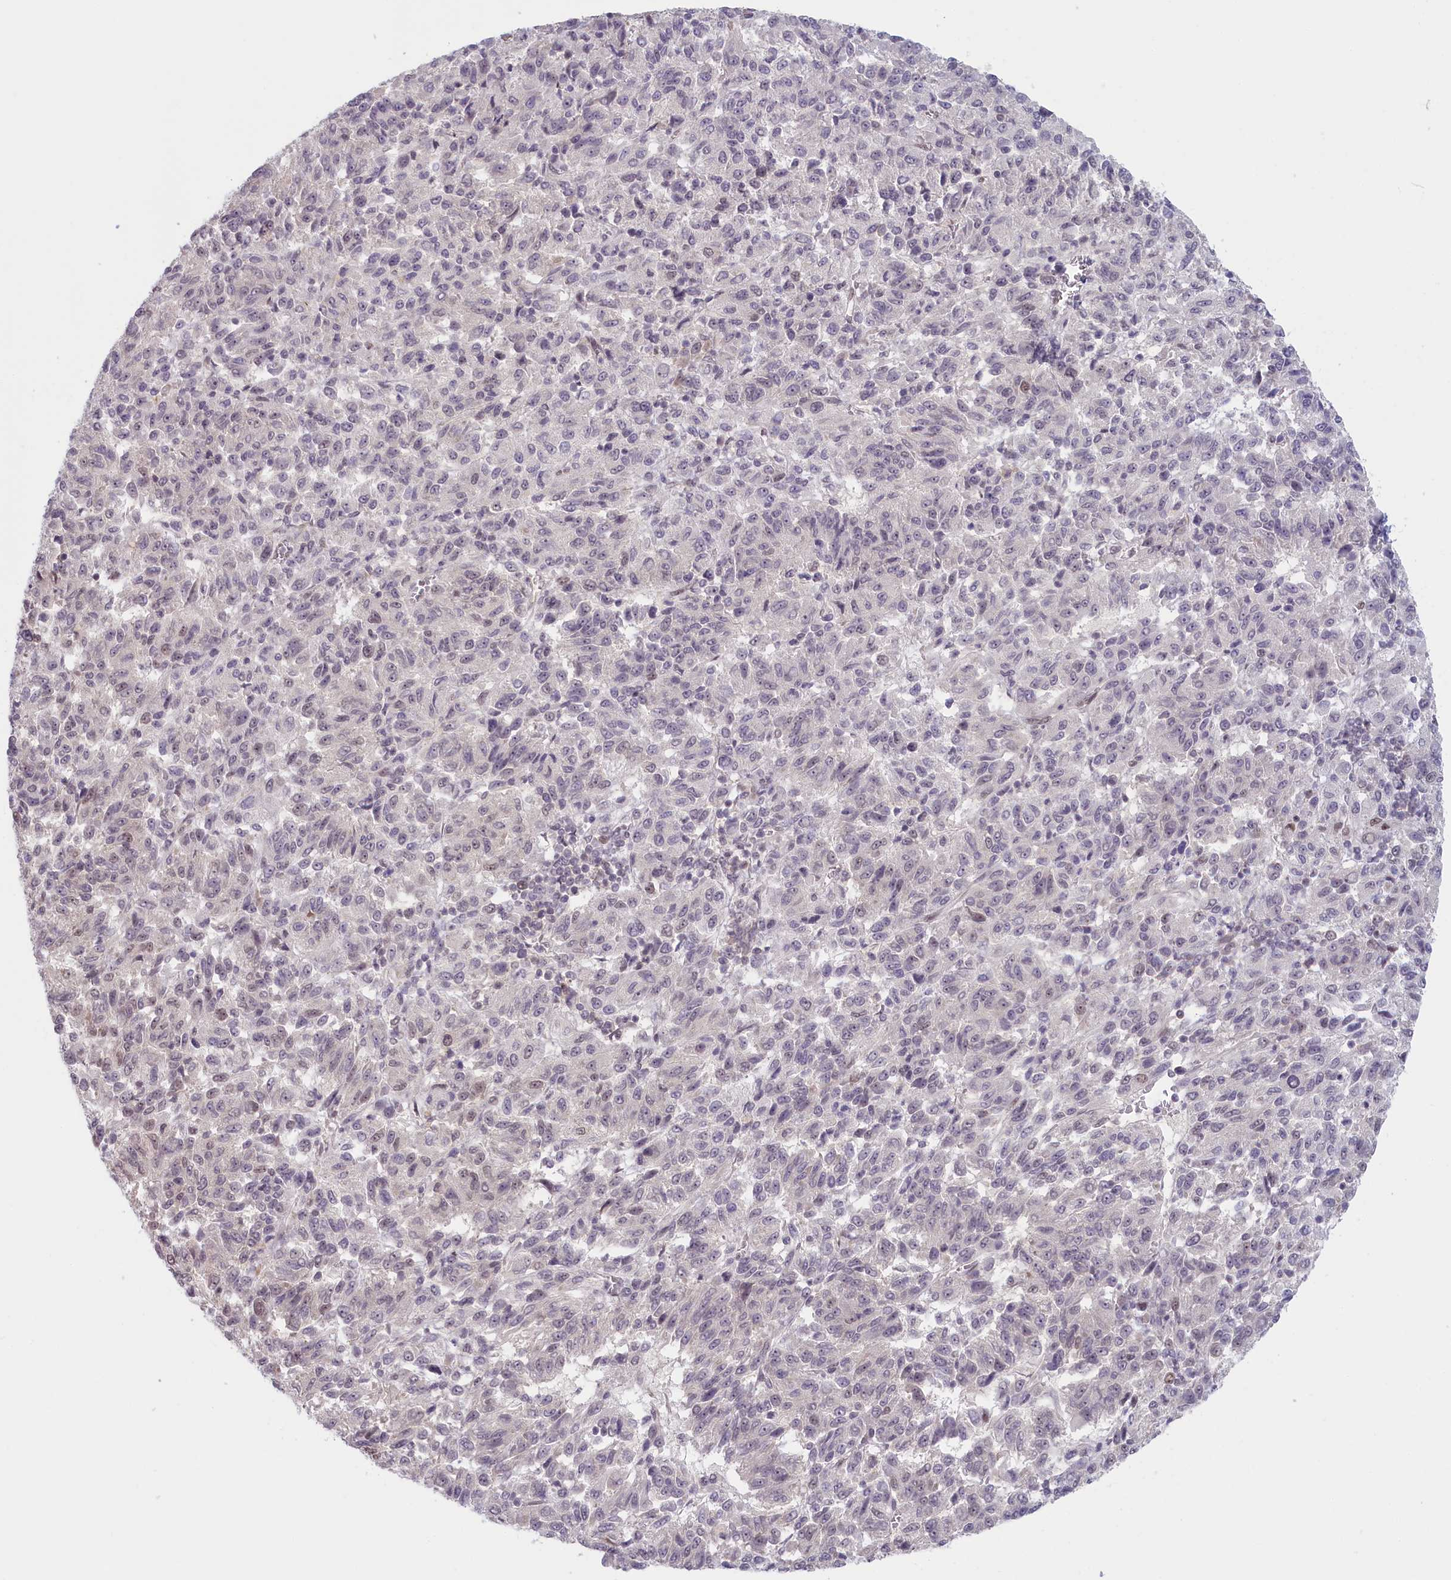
{"staining": {"intensity": "weak", "quantity": "<25%", "location": "nuclear"}, "tissue": "melanoma", "cell_type": "Tumor cells", "image_type": "cancer", "snomed": [{"axis": "morphology", "description": "Malignant melanoma, Metastatic site"}, {"axis": "topography", "description": "Lung"}], "caption": "This is a photomicrograph of immunohistochemistry (IHC) staining of melanoma, which shows no expression in tumor cells.", "gene": "C19orf44", "patient": {"sex": "male", "age": 64}}